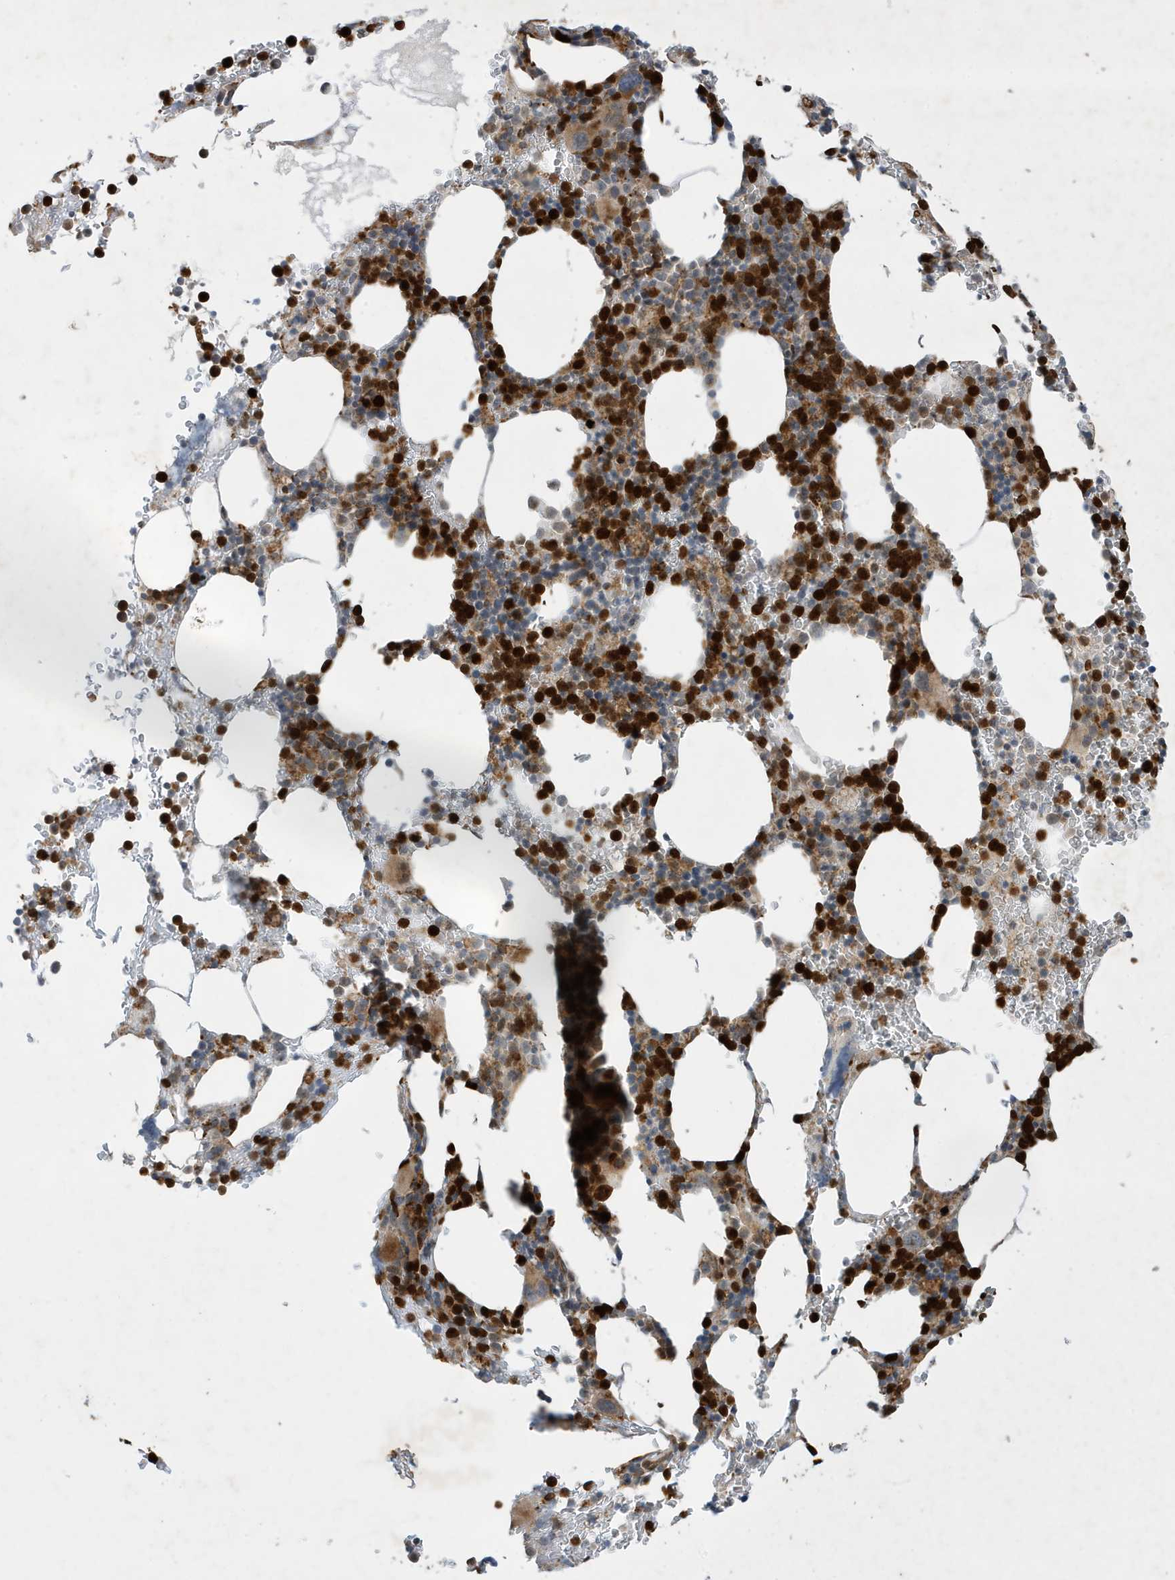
{"staining": {"intensity": "strong", "quantity": "25%-75%", "location": "cytoplasmic/membranous"}, "tissue": "bone marrow", "cell_type": "Hematopoietic cells", "image_type": "normal", "snomed": [{"axis": "morphology", "description": "Normal tissue, NOS"}, {"axis": "topography", "description": "Bone marrow"}], "caption": "Immunohistochemical staining of unremarkable bone marrow shows 25%-75% levels of strong cytoplasmic/membranous protein positivity in approximately 25%-75% of hematopoietic cells. (DAB (3,3'-diaminobenzidine) = brown stain, brightfield microscopy at high magnification).", "gene": "IFT57", "patient": {"sex": "male"}}